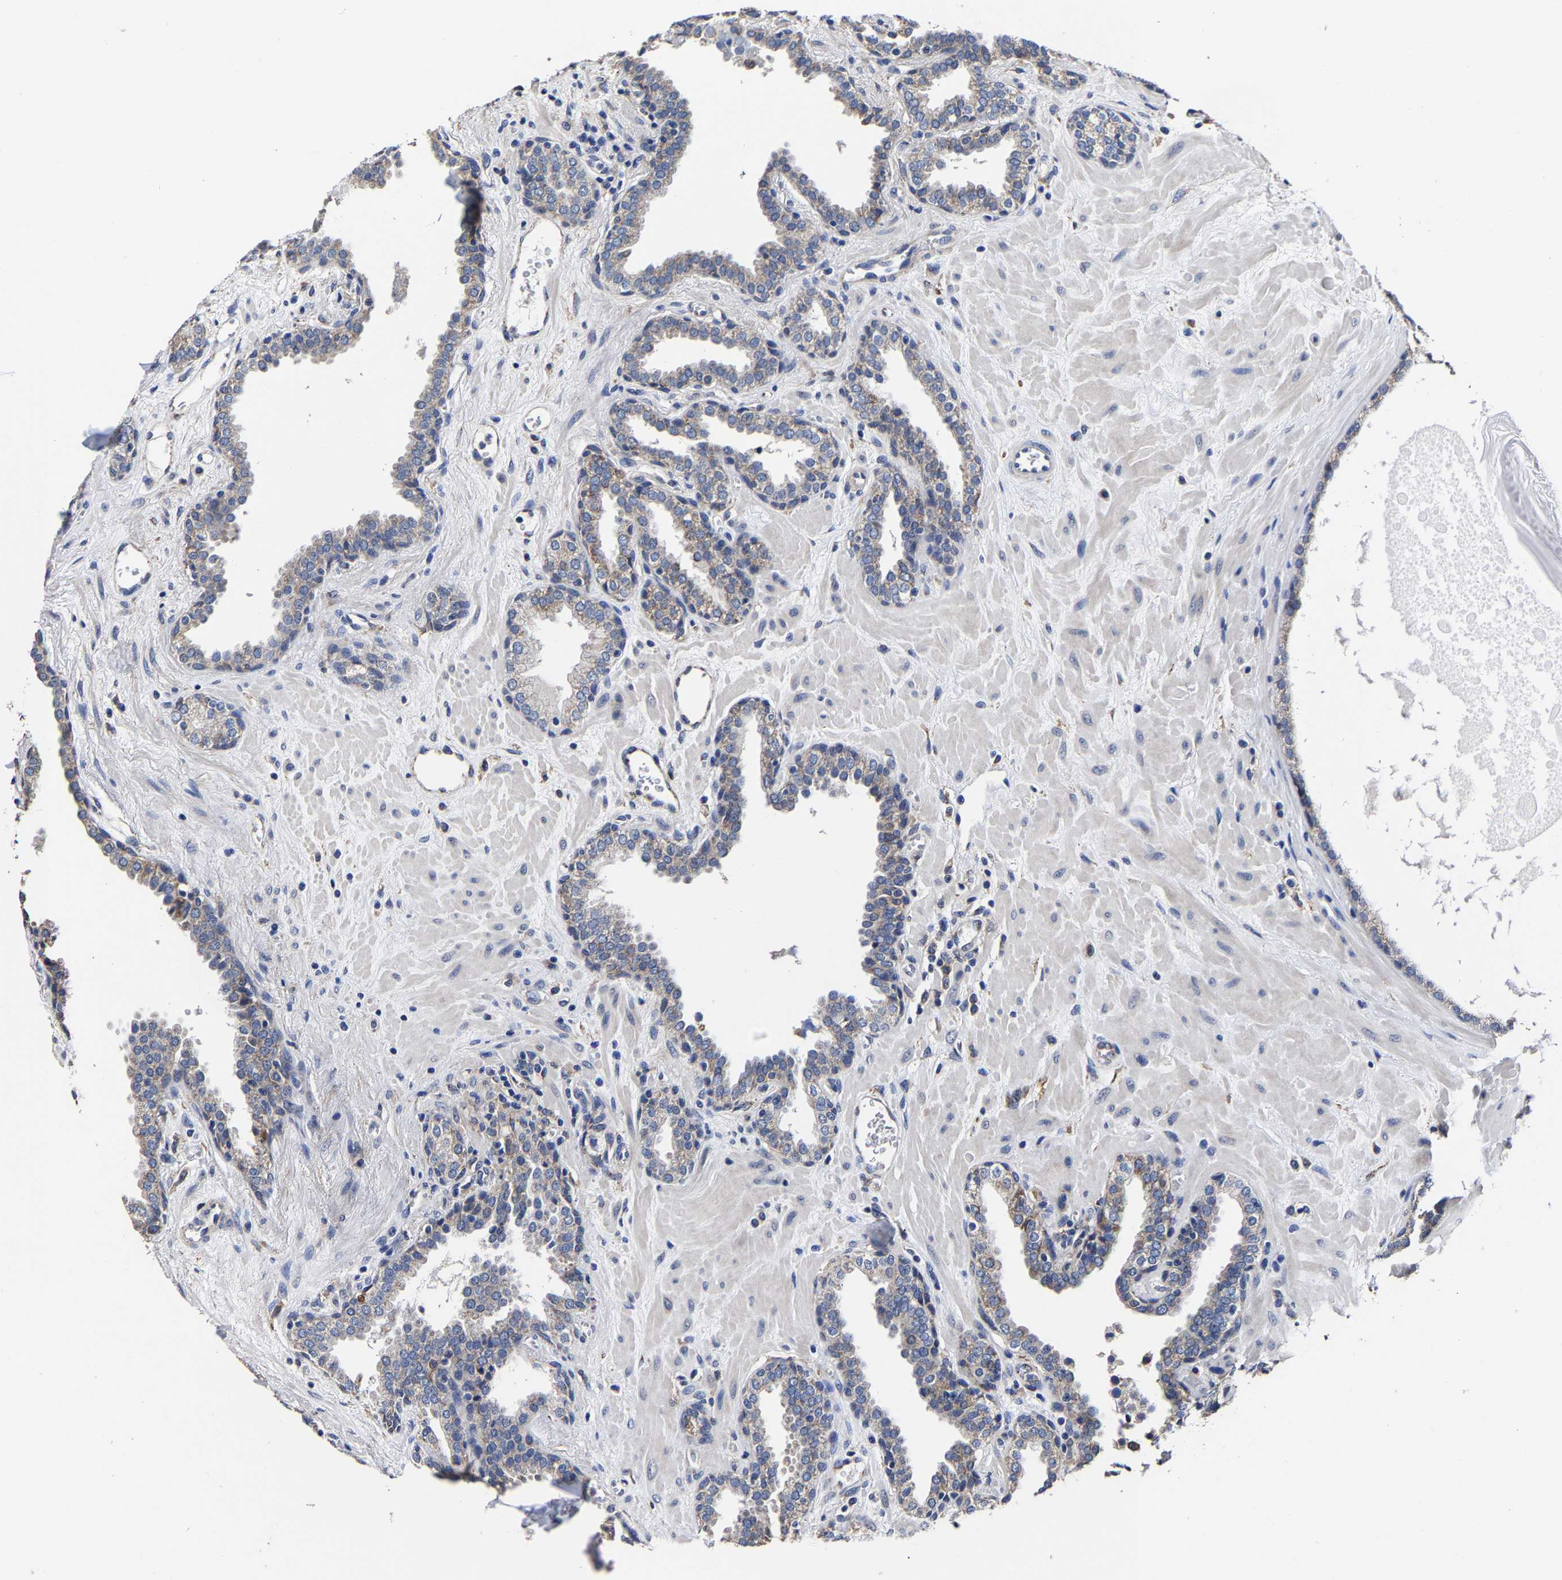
{"staining": {"intensity": "weak", "quantity": "25%-75%", "location": "cytoplasmic/membranous"}, "tissue": "prostate", "cell_type": "Glandular cells", "image_type": "normal", "snomed": [{"axis": "morphology", "description": "Normal tissue, NOS"}, {"axis": "topography", "description": "Prostate"}], "caption": "DAB (3,3'-diaminobenzidine) immunohistochemical staining of benign human prostate exhibits weak cytoplasmic/membranous protein expression in approximately 25%-75% of glandular cells.", "gene": "AASS", "patient": {"sex": "male", "age": 51}}